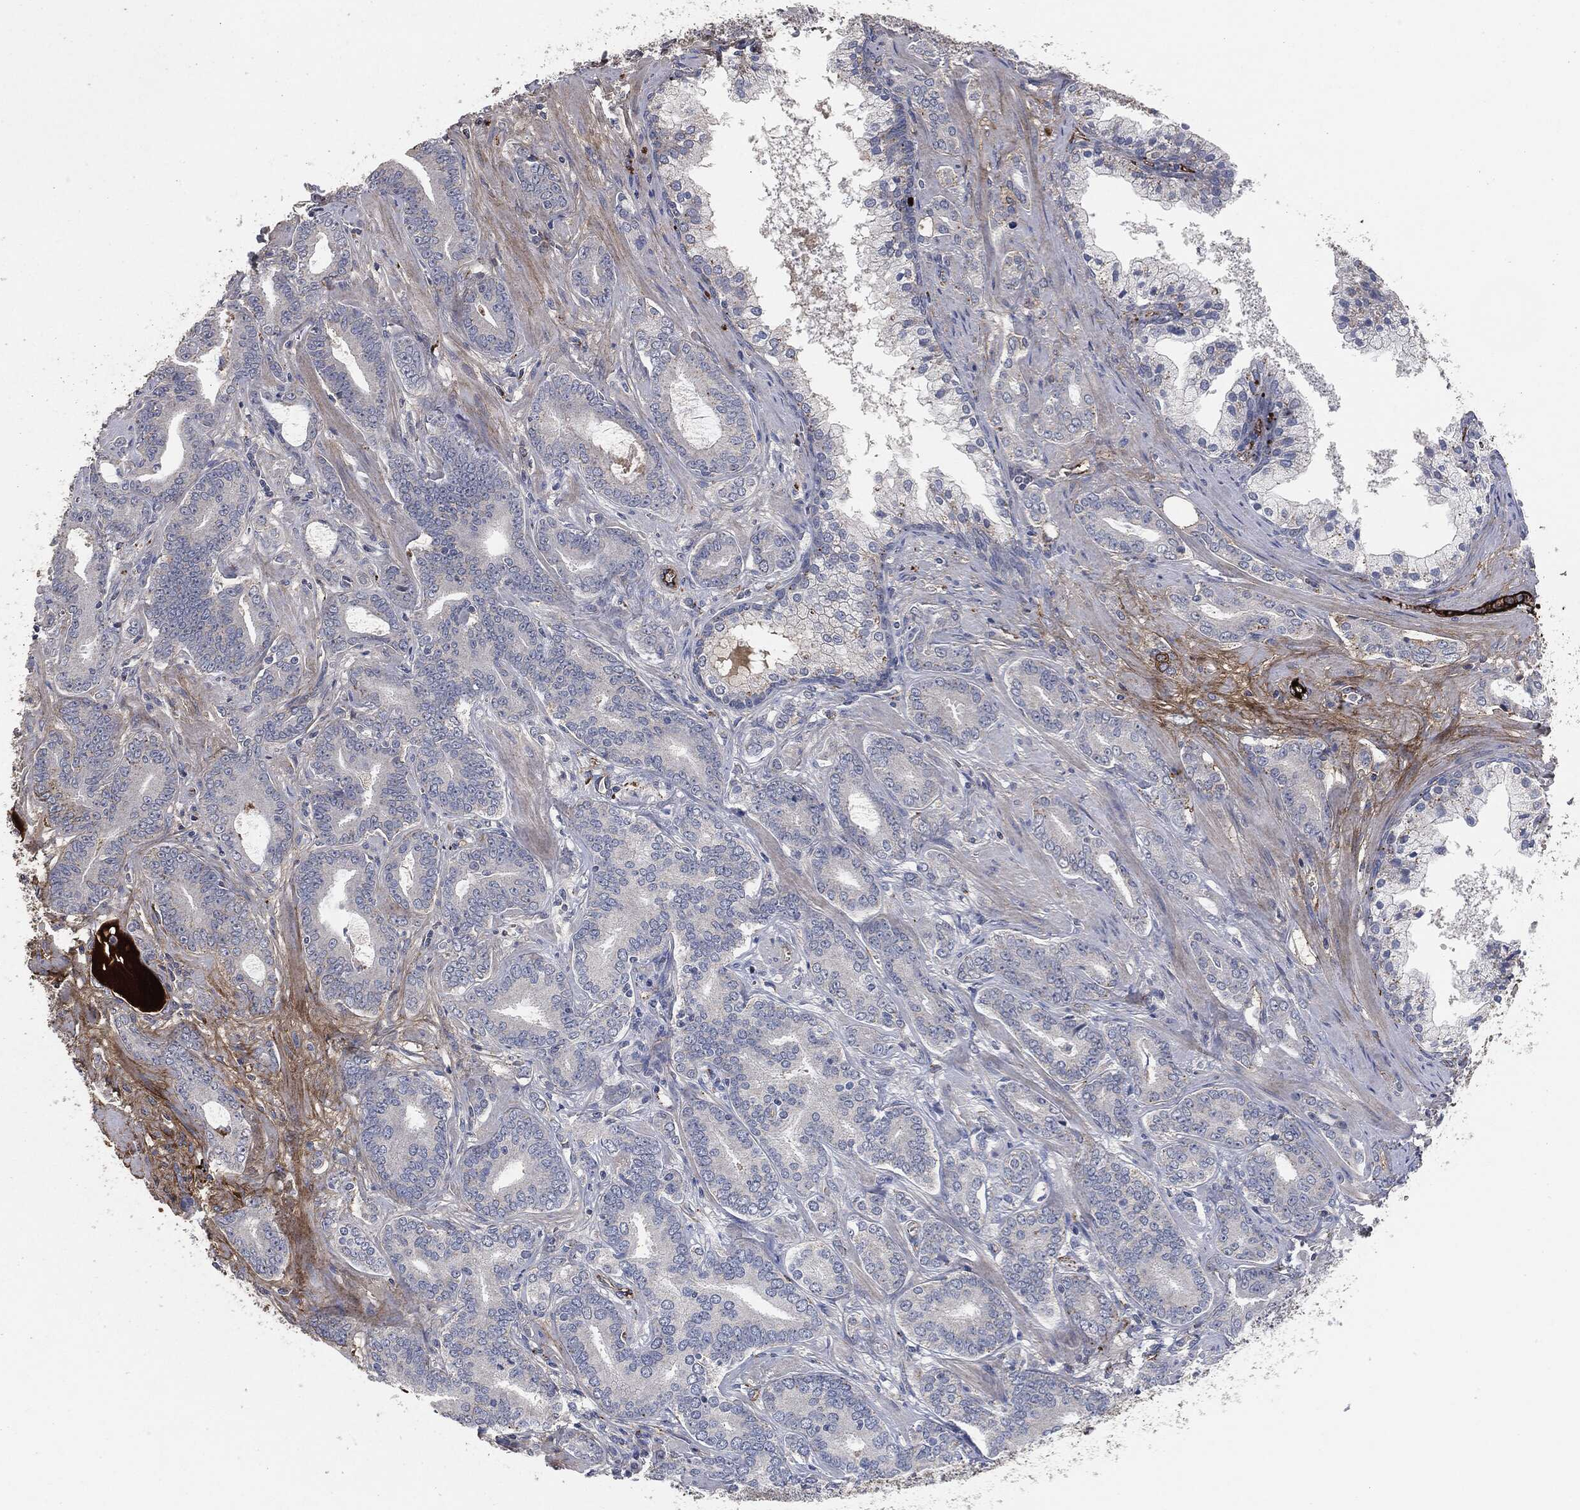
{"staining": {"intensity": "negative", "quantity": "none", "location": "none"}, "tissue": "prostate cancer", "cell_type": "Tumor cells", "image_type": "cancer", "snomed": [{"axis": "morphology", "description": "Adenocarcinoma, NOS"}, {"axis": "topography", "description": "Prostate"}], "caption": "DAB immunohistochemical staining of human prostate cancer (adenocarcinoma) exhibits no significant positivity in tumor cells. (DAB IHC with hematoxylin counter stain).", "gene": "APOB", "patient": {"sex": "male", "age": 55}}